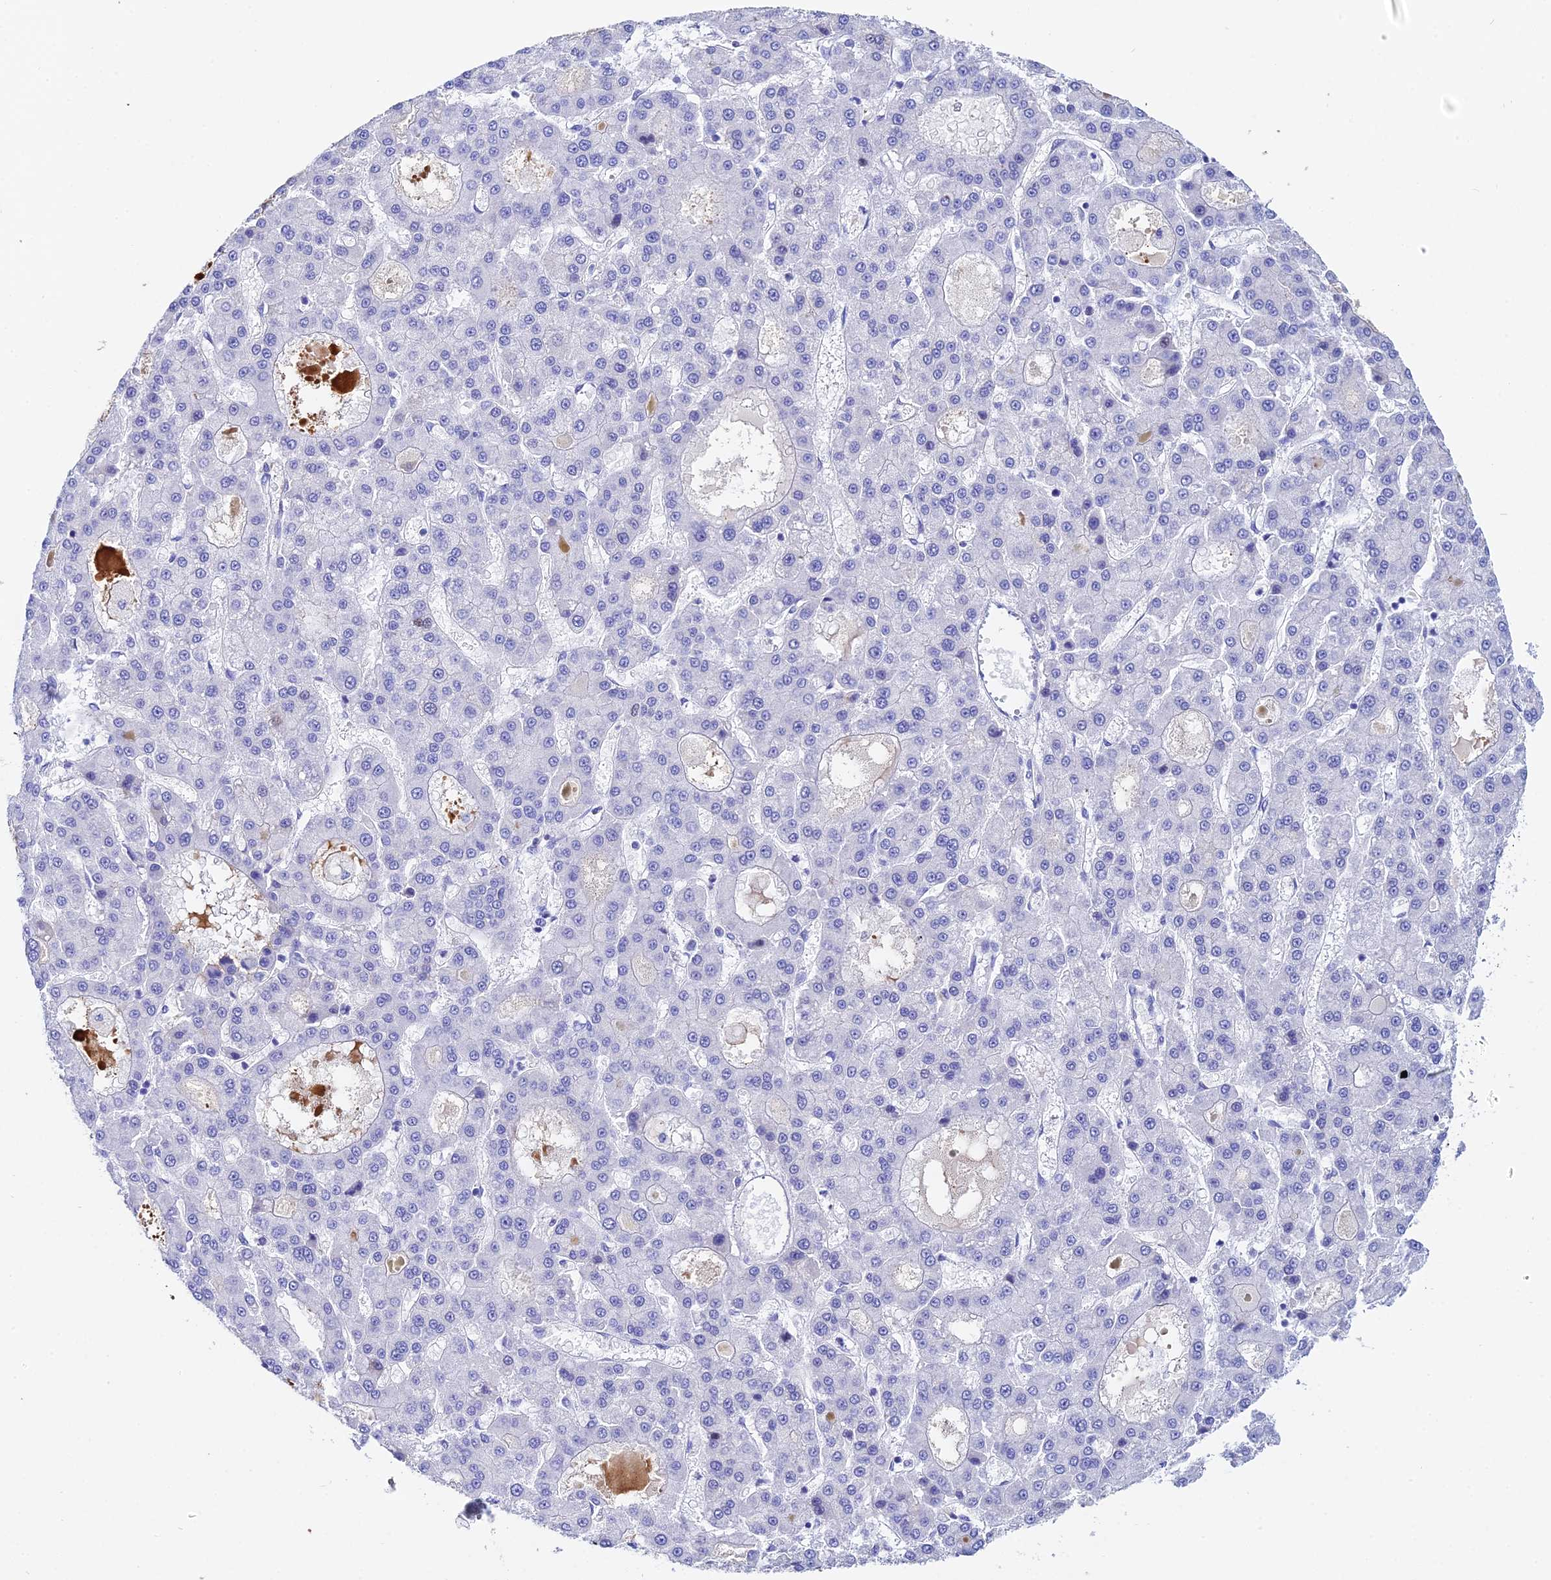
{"staining": {"intensity": "negative", "quantity": "none", "location": "none"}, "tissue": "liver cancer", "cell_type": "Tumor cells", "image_type": "cancer", "snomed": [{"axis": "morphology", "description": "Carcinoma, Hepatocellular, NOS"}, {"axis": "topography", "description": "Liver"}], "caption": "Immunohistochemistry of human liver hepatocellular carcinoma exhibits no positivity in tumor cells. (DAB (3,3'-diaminobenzidine) IHC visualized using brightfield microscopy, high magnification).", "gene": "CELA3A", "patient": {"sex": "male", "age": 70}}